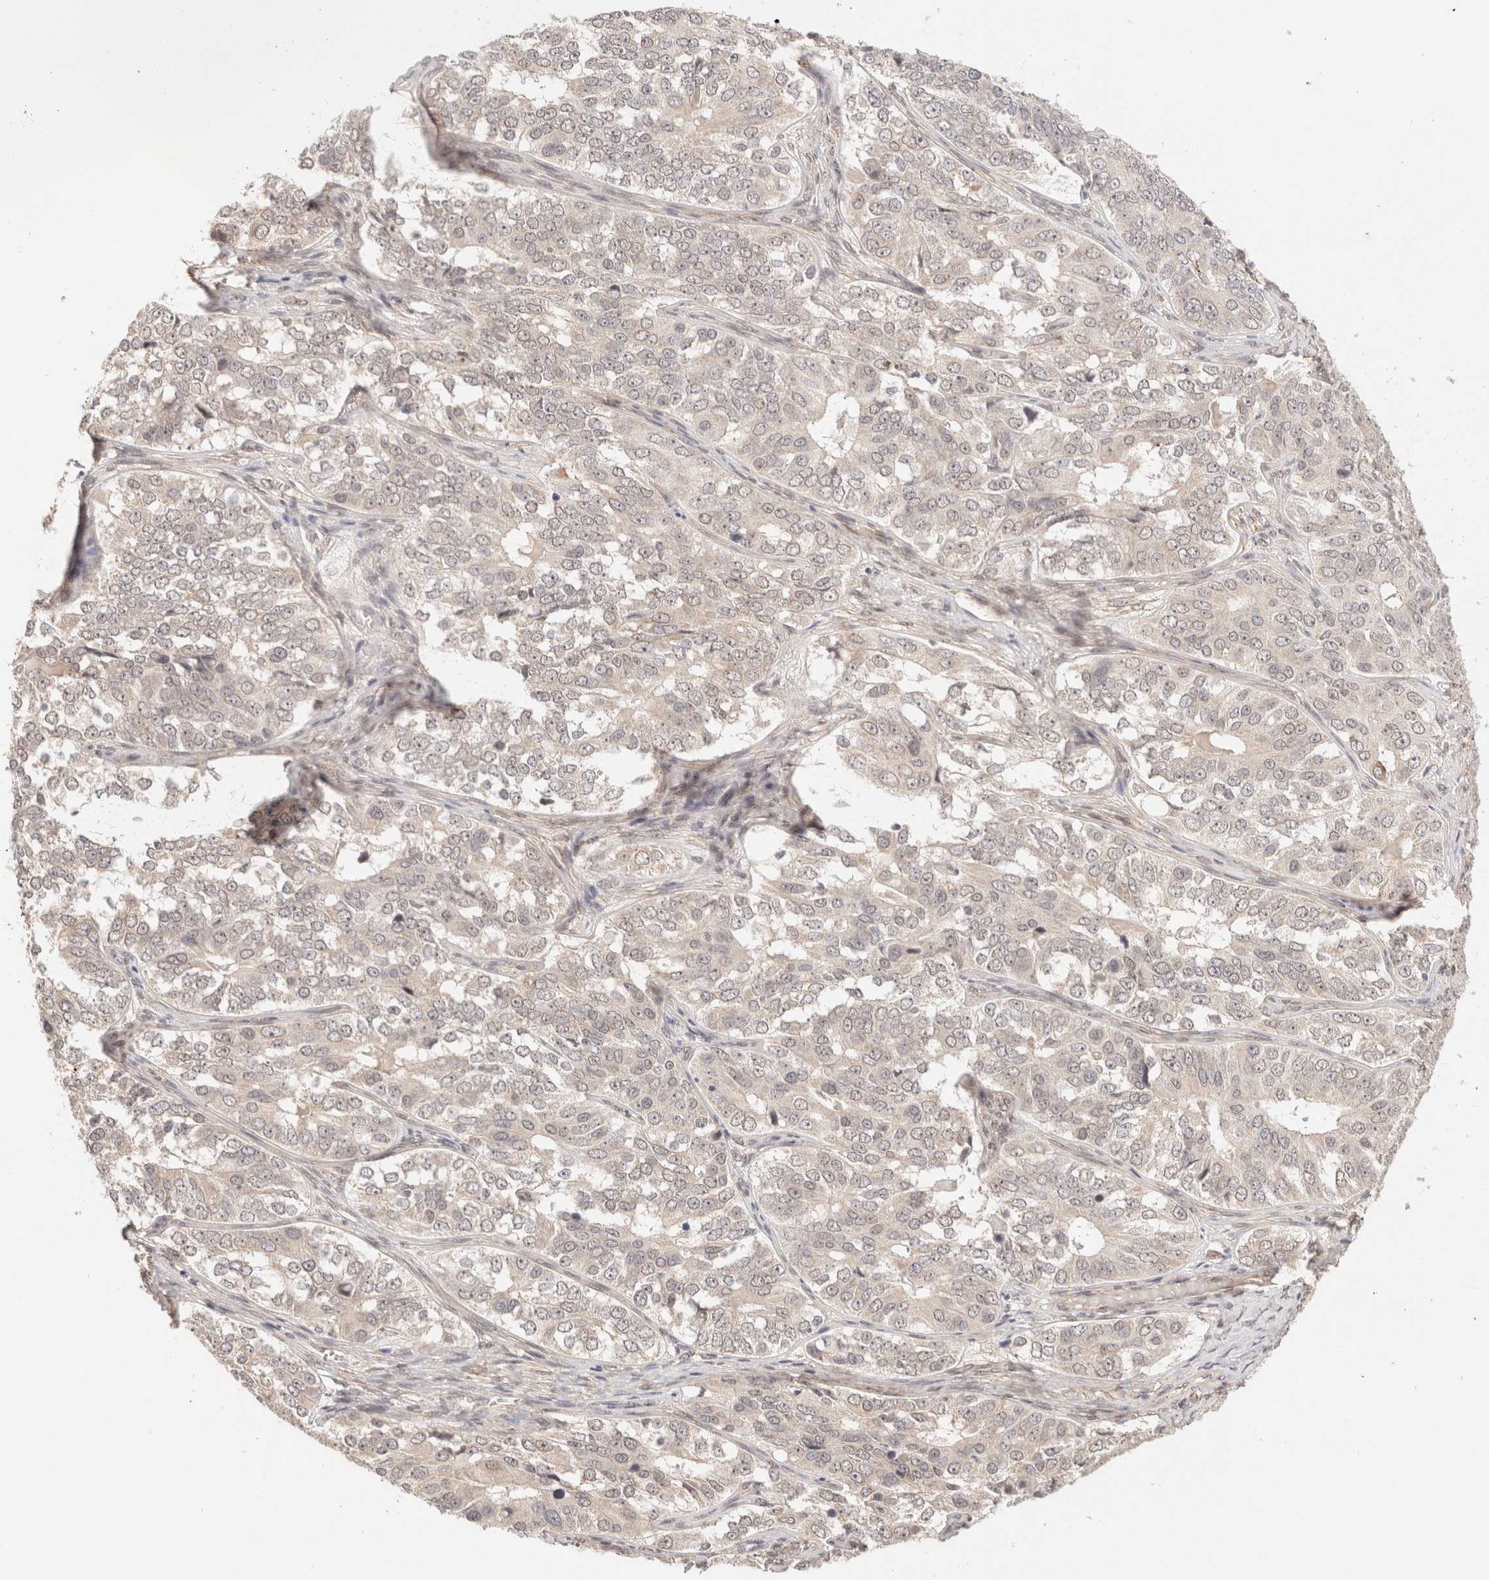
{"staining": {"intensity": "negative", "quantity": "none", "location": "none"}, "tissue": "ovarian cancer", "cell_type": "Tumor cells", "image_type": "cancer", "snomed": [{"axis": "morphology", "description": "Carcinoma, endometroid"}, {"axis": "topography", "description": "Ovary"}], "caption": "High power microscopy image of an IHC histopathology image of ovarian cancer (endometroid carcinoma), revealing no significant expression in tumor cells.", "gene": "BRPF3", "patient": {"sex": "female", "age": 51}}